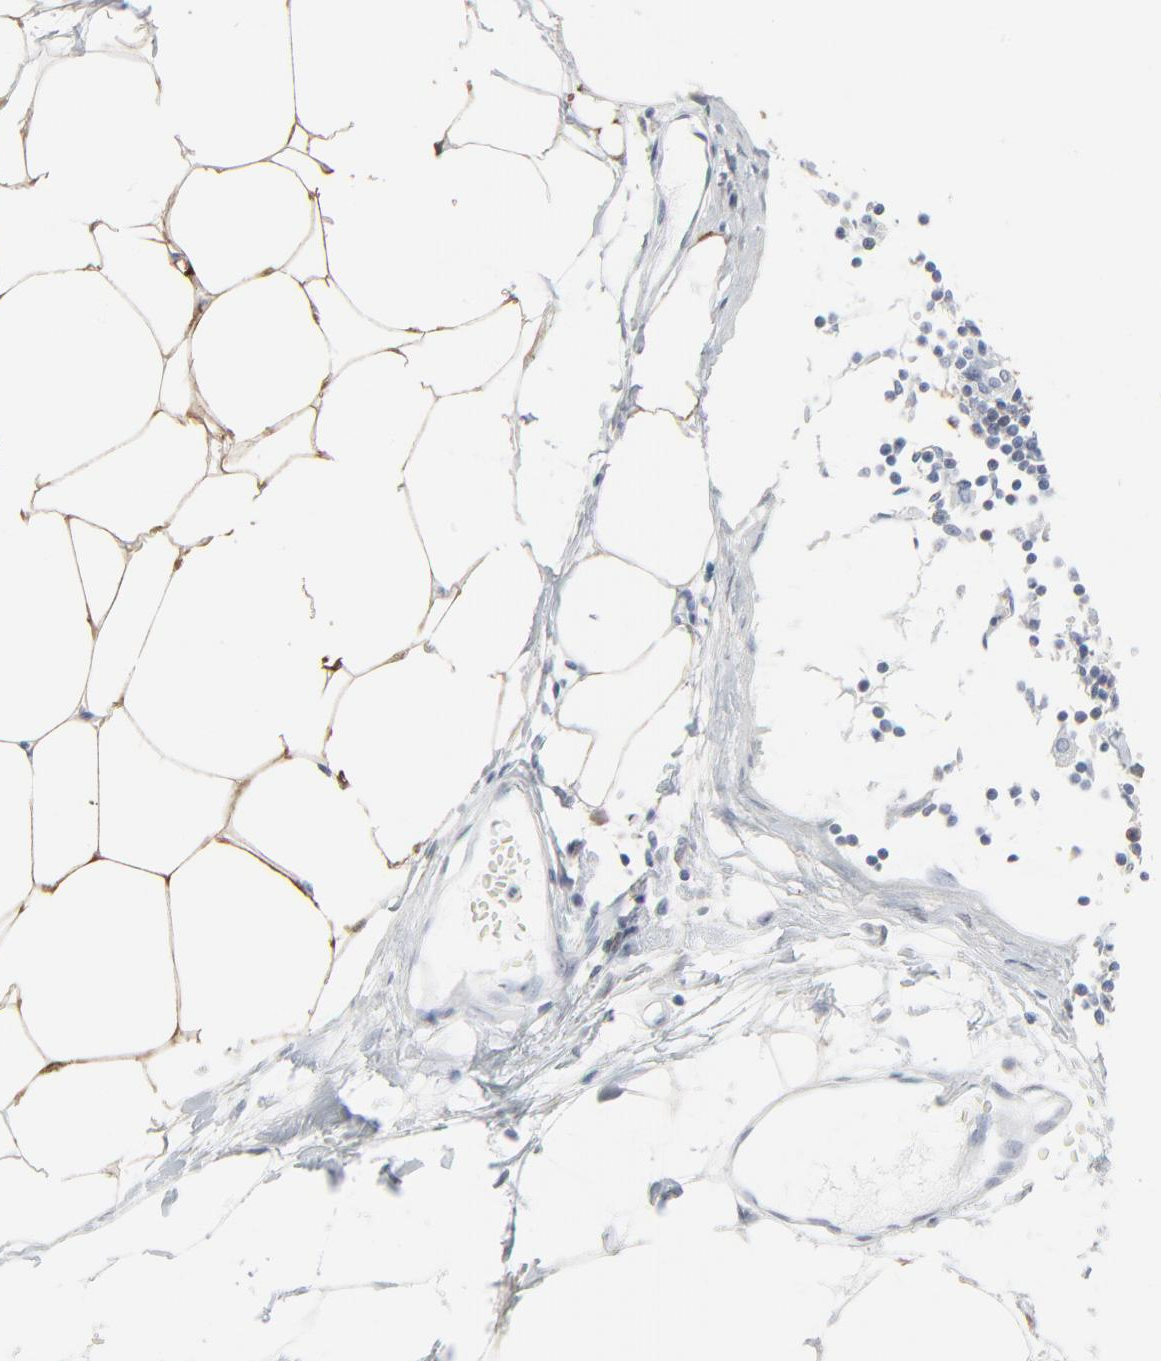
{"staining": {"intensity": "moderate", "quantity": ">75%", "location": "cytoplasmic/membranous"}, "tissue": "adipose tissue", "cell_type": "Adipocytes", "image_type": "normal", "snomed": [{"axis": "morphology", "description": "Normal tissue, NOS"}, {"axis": "morphology", "description": "Adenocarcinoma, NOS"}, {"axis": "topography", "description": "Colon"}, {"axis": "topography", "description": "Peripheral nerve tissue"}], "caption": "Brown immunohistochemical staining in normal human adipose tissue shows moderate cytoplasmic/membranous staining in about >75% of adipocytes.", "gene": "PHGDH", "patient": {"sex": "male", "age": 14}}